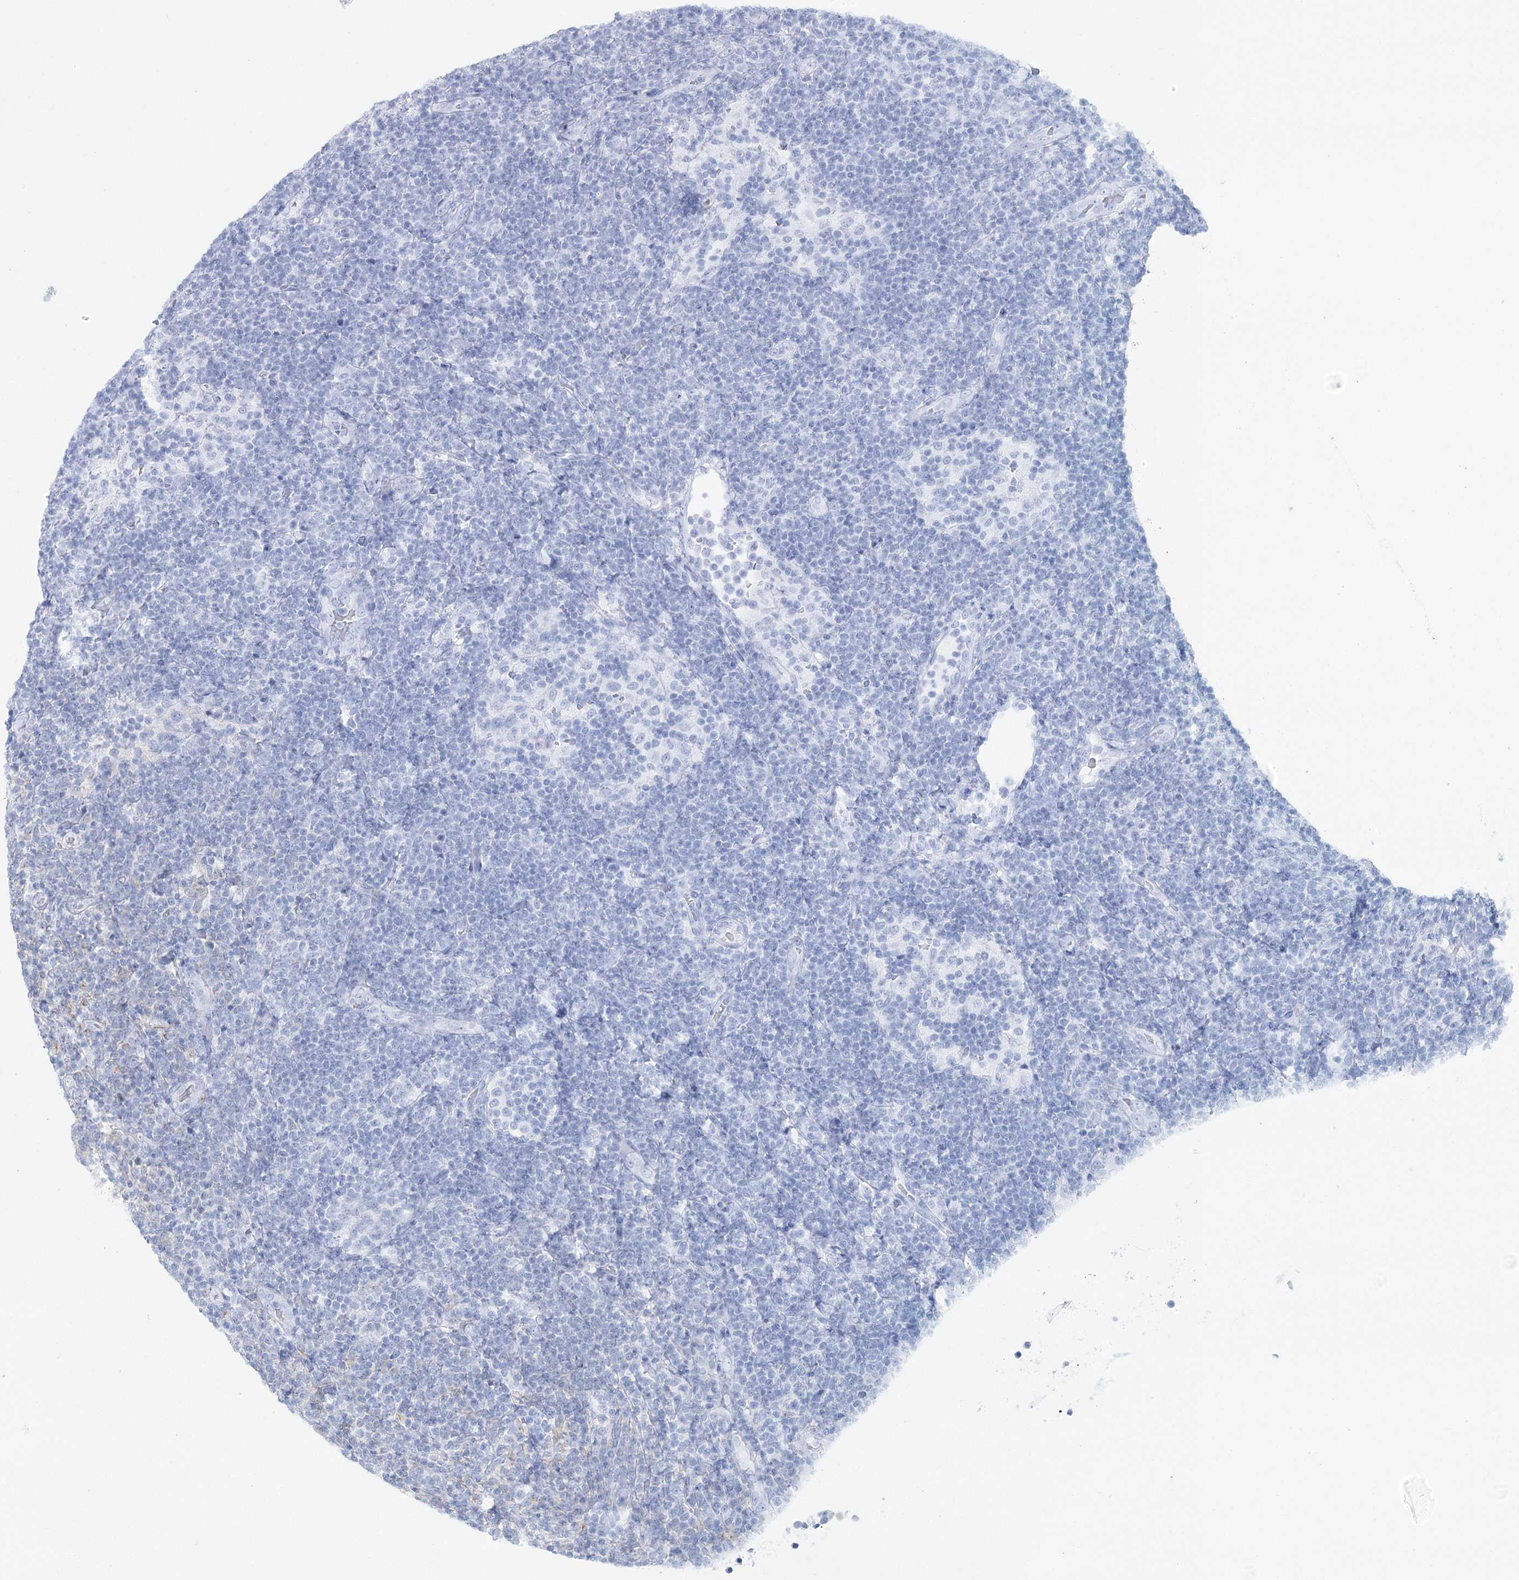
{"staining": {"intensity": "moderate", "quantity": "25%-75%", "location": "cytoplasmic/membranous"}, "tissue": "lymphoma", "cell_type": "Tumor cells", "image_type": "cancer", "snomed": [{"axis": "morphology", "description": "Malignant lymphoma, non-Hodgkin's type, Low grade"}, {"axis": "topography", "description": "Lymph node"}], "caption": "Malignant lymphoma, non-Hodgkin's type (low-grade) tissue demonstrates moderate cytoplasmic/membranous staining in approximately 25%-75% of tumor cells (DAB IHC with brightfield microscopy, high magnification).", "gene": "CCDC88A", "patient": {"sex": "male", "age": 66}}